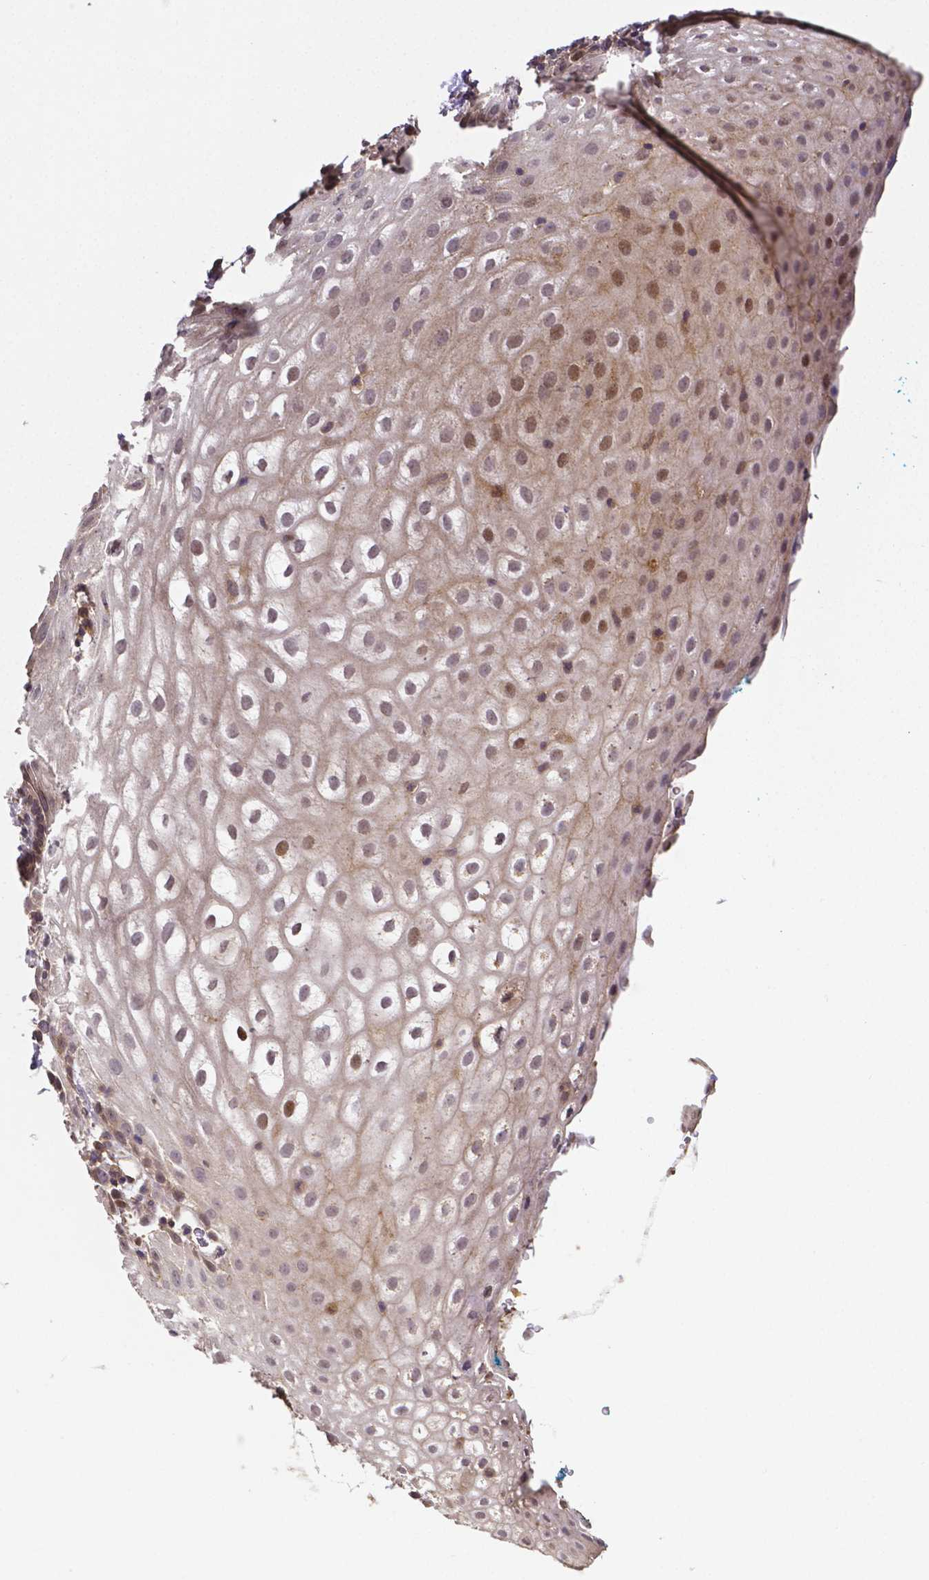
{"staining": {"intensity": "moderate", "quantity": "25%-75%", "location": "nuclear"}, "tissue": "vagina", "cell_type": "Squamous epithelial cells", "image_type": "normal", "snomed": [{"axis": "morphology", "description": "Normal tissue, NOS"}, {"axis": "morphology", "description": "Adenocarcinoma, NOS"}, {"axis": "topography", "description": "Rectum"}, {"axis": "topography", "description": "Vagina"}, {"axis": "topography", "description": "Peripheral nerve tissue"}], "caption": "DAB (3,3'-diaminobenzidine) immunohistochemical staining of normal human vagina displays moderate nuclear protein expression in approximately 25%-75% of squamous epithelial cells. (brown staining indicates protein expression, while blue staining denotes nuclei).", "gene": "RNF123", "patient": {"sex": "female", "age": 71}}